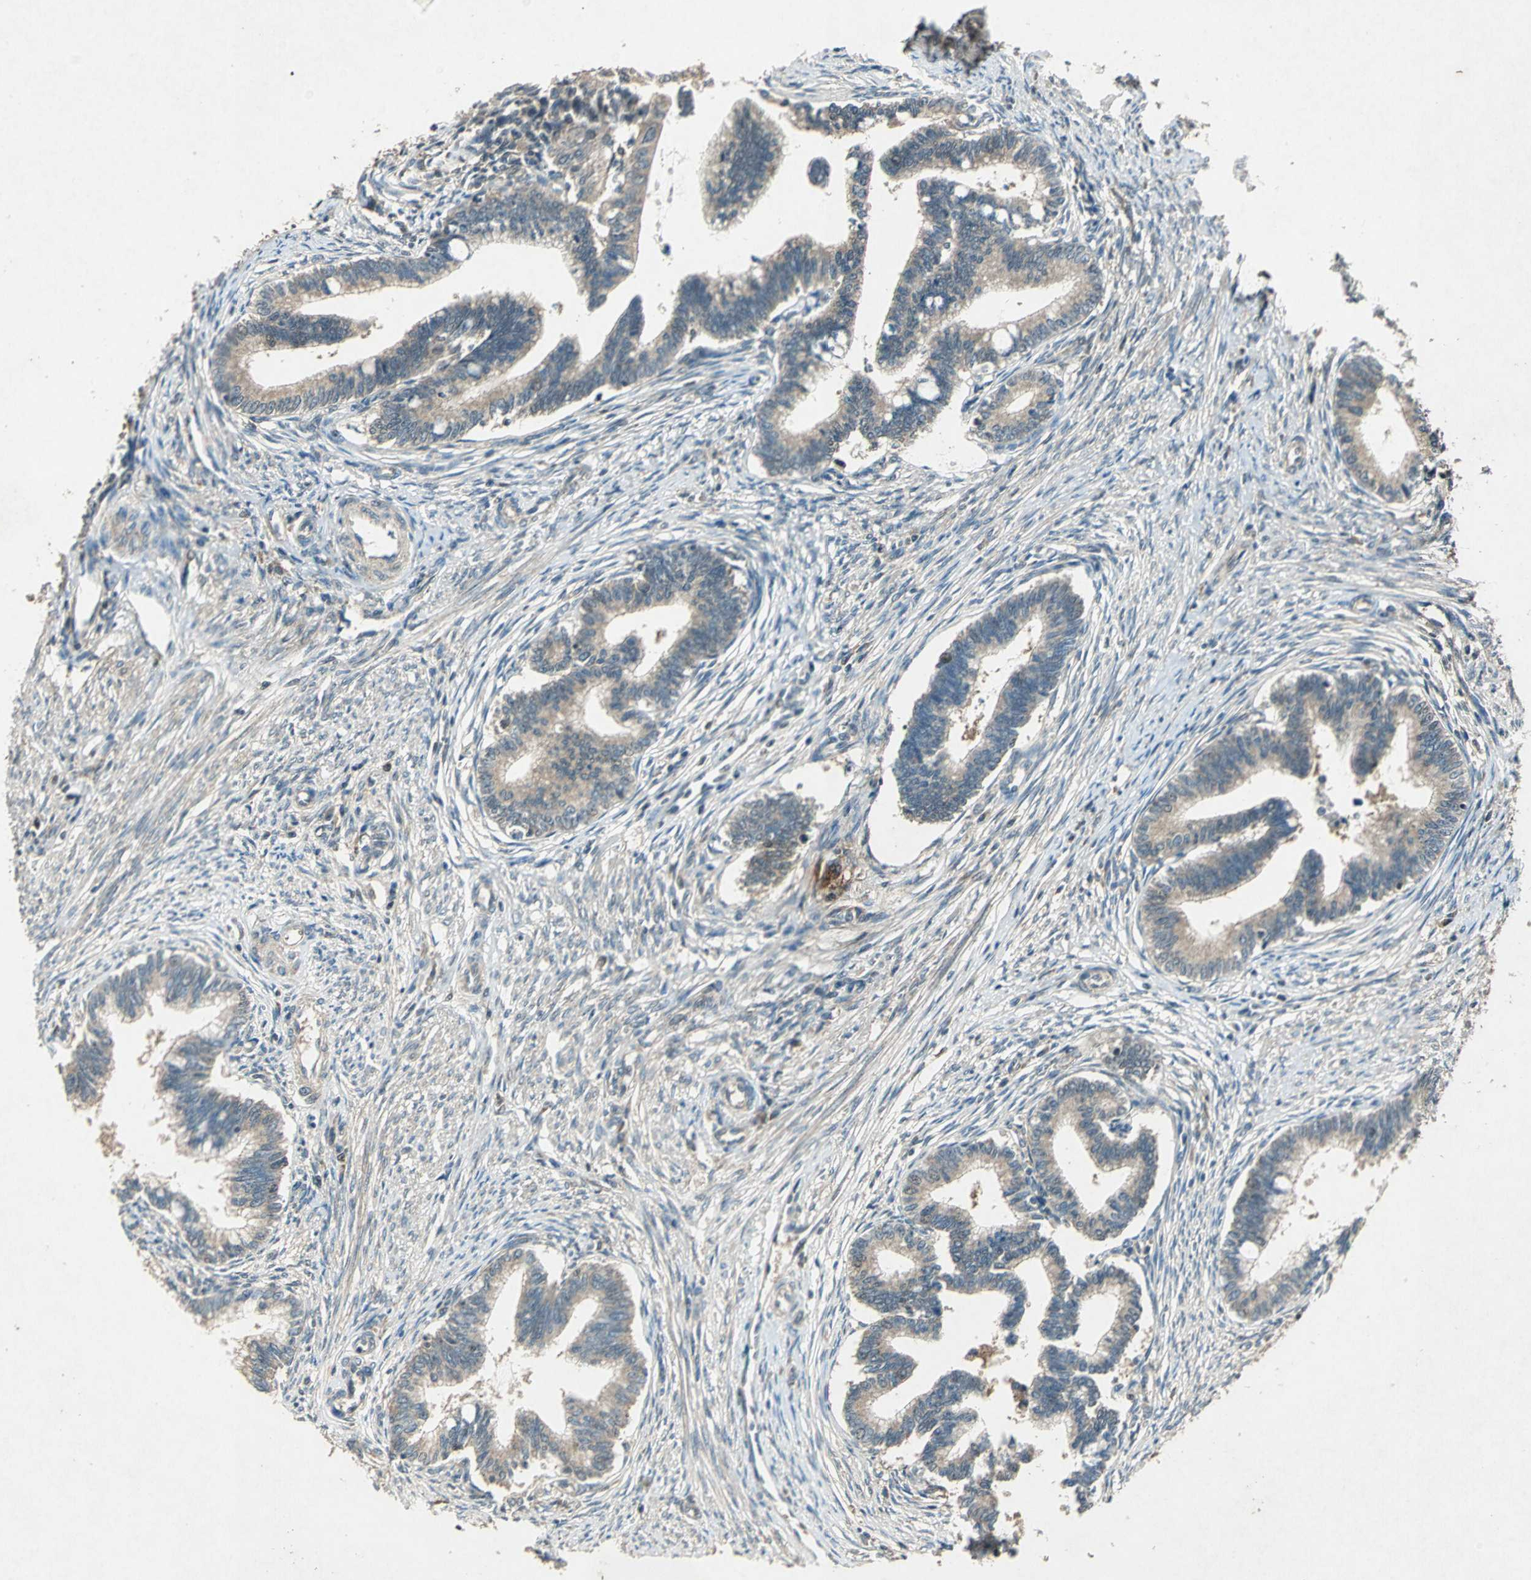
{"staining": {"intensity": "weak", "quantity": ">75%", "location": "cytoplasmic/membranous"}, "tissue": "cervical cancer", "cell_type": "Tumor cells", "image_type": "cancer", "snomed": [{"axis": "morphology", "description": "Adenocarcinoma, NOS"}, {"axis": "topography", "description": "Cervix"}], "caption": "Adenocarcinoma (cervical) tissue exhibits weak cytoplasmic/membranous positivity in approximately >75% of tumor cells, visualized by immunohistochemistry.", "gene": "AHSA1", "patient": {"sex": "female", "age": 36}}